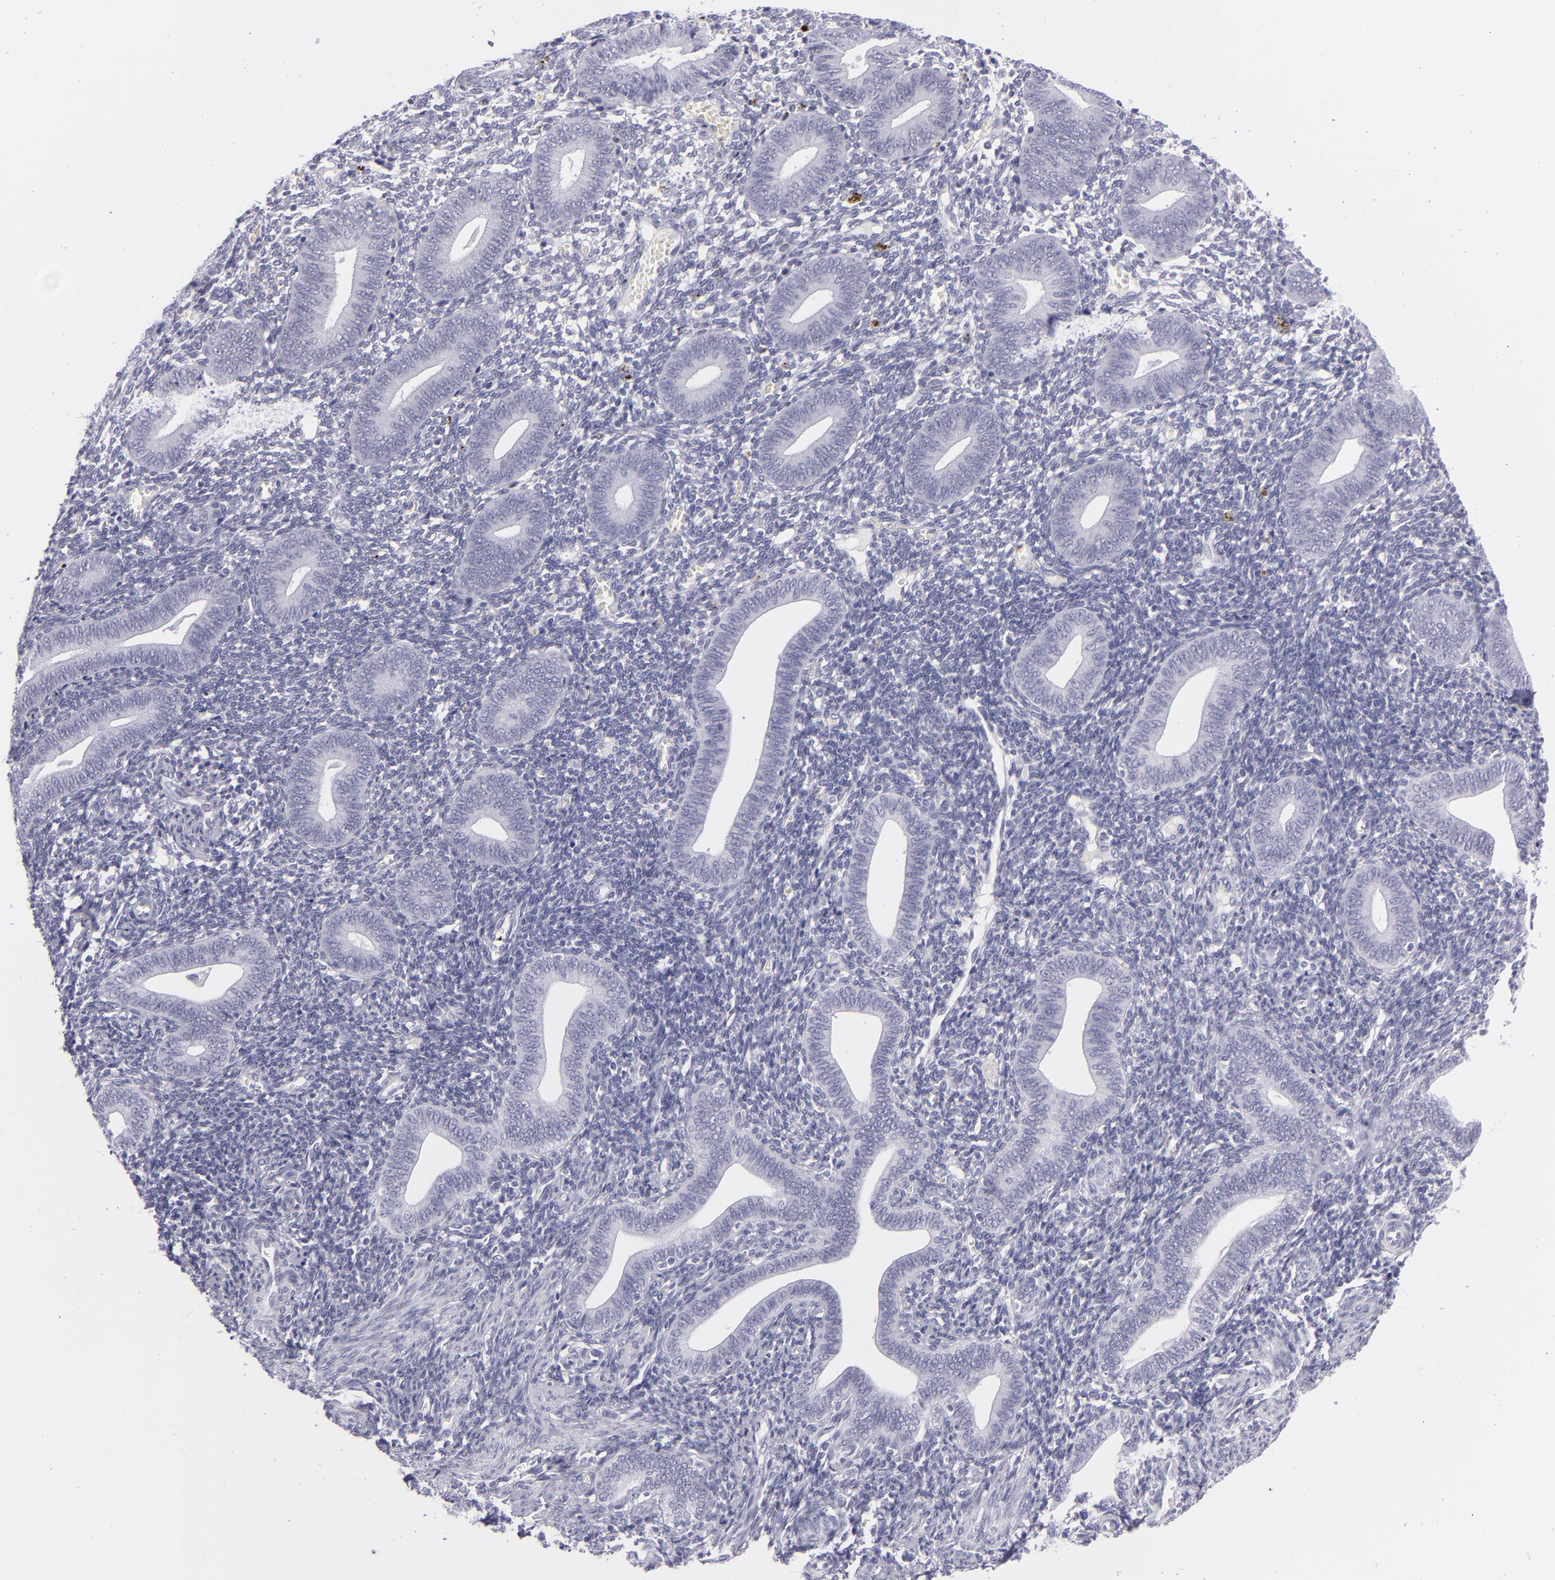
{"staining": {"intensity": "negative", "quantity": "none", "location": "none"}, "tissue": "endometrium", "cell_type": "Cells in endometrial stroma", "image_type": "normal", "snomed": [{"axis": "morphology", "description": "Normal tissue, NOS"}, {"axis": "topography", "description": "Uterus"}, {"axis": "topography", "description": "Endometrium"}], "caption": "Immunohistochemical staining of benign endometrium reveals no significant positivity in cells in endometrial stroma. Nuclei are stained in blue.", "gene": "VIL1", "patient": {"sex": "female", "age": 33}}